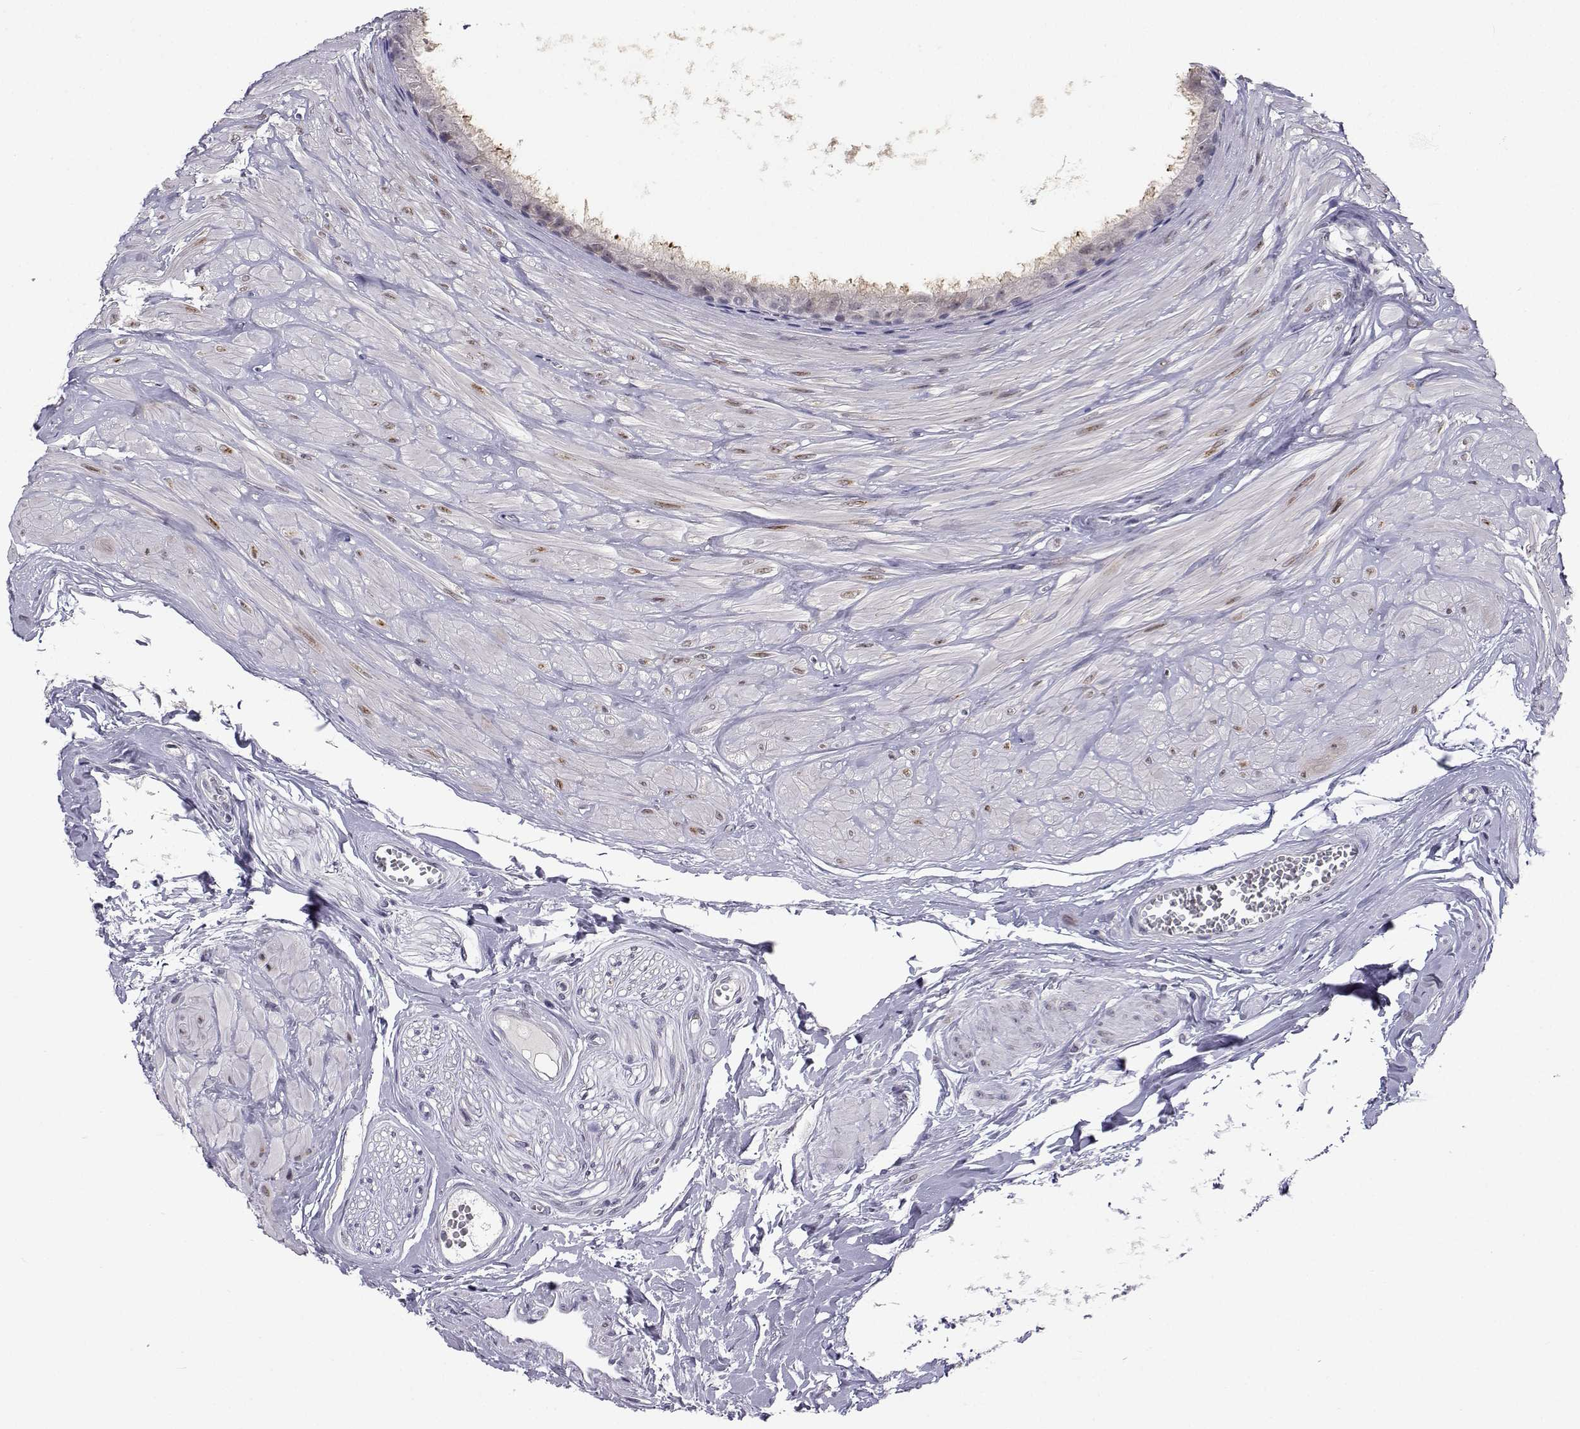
{"staining": {"intensity": "weak", "quantity": "25%-75%", "location": "cytoplasmic/membranous"}, "tissue": "epididymis", "cell_type": "Glandular cells", "image_type": "normal", "snomed": [{"axis": "morphology", "description": "Normal tissue, NOS"}, {"axis": "topography", "description": "Epididymis"}], "caption": "Immunohistochemical staining of benign human epididymis demonstrates low levels of weak cytoplasmic/membranous positivity in approximately 25%-75% of glandular cells. (brown staining indicates protein expression, while blue staining denotes nuclei).", "gene": "SLC6A3", "patient": {"sex": "male", "age": 37}}